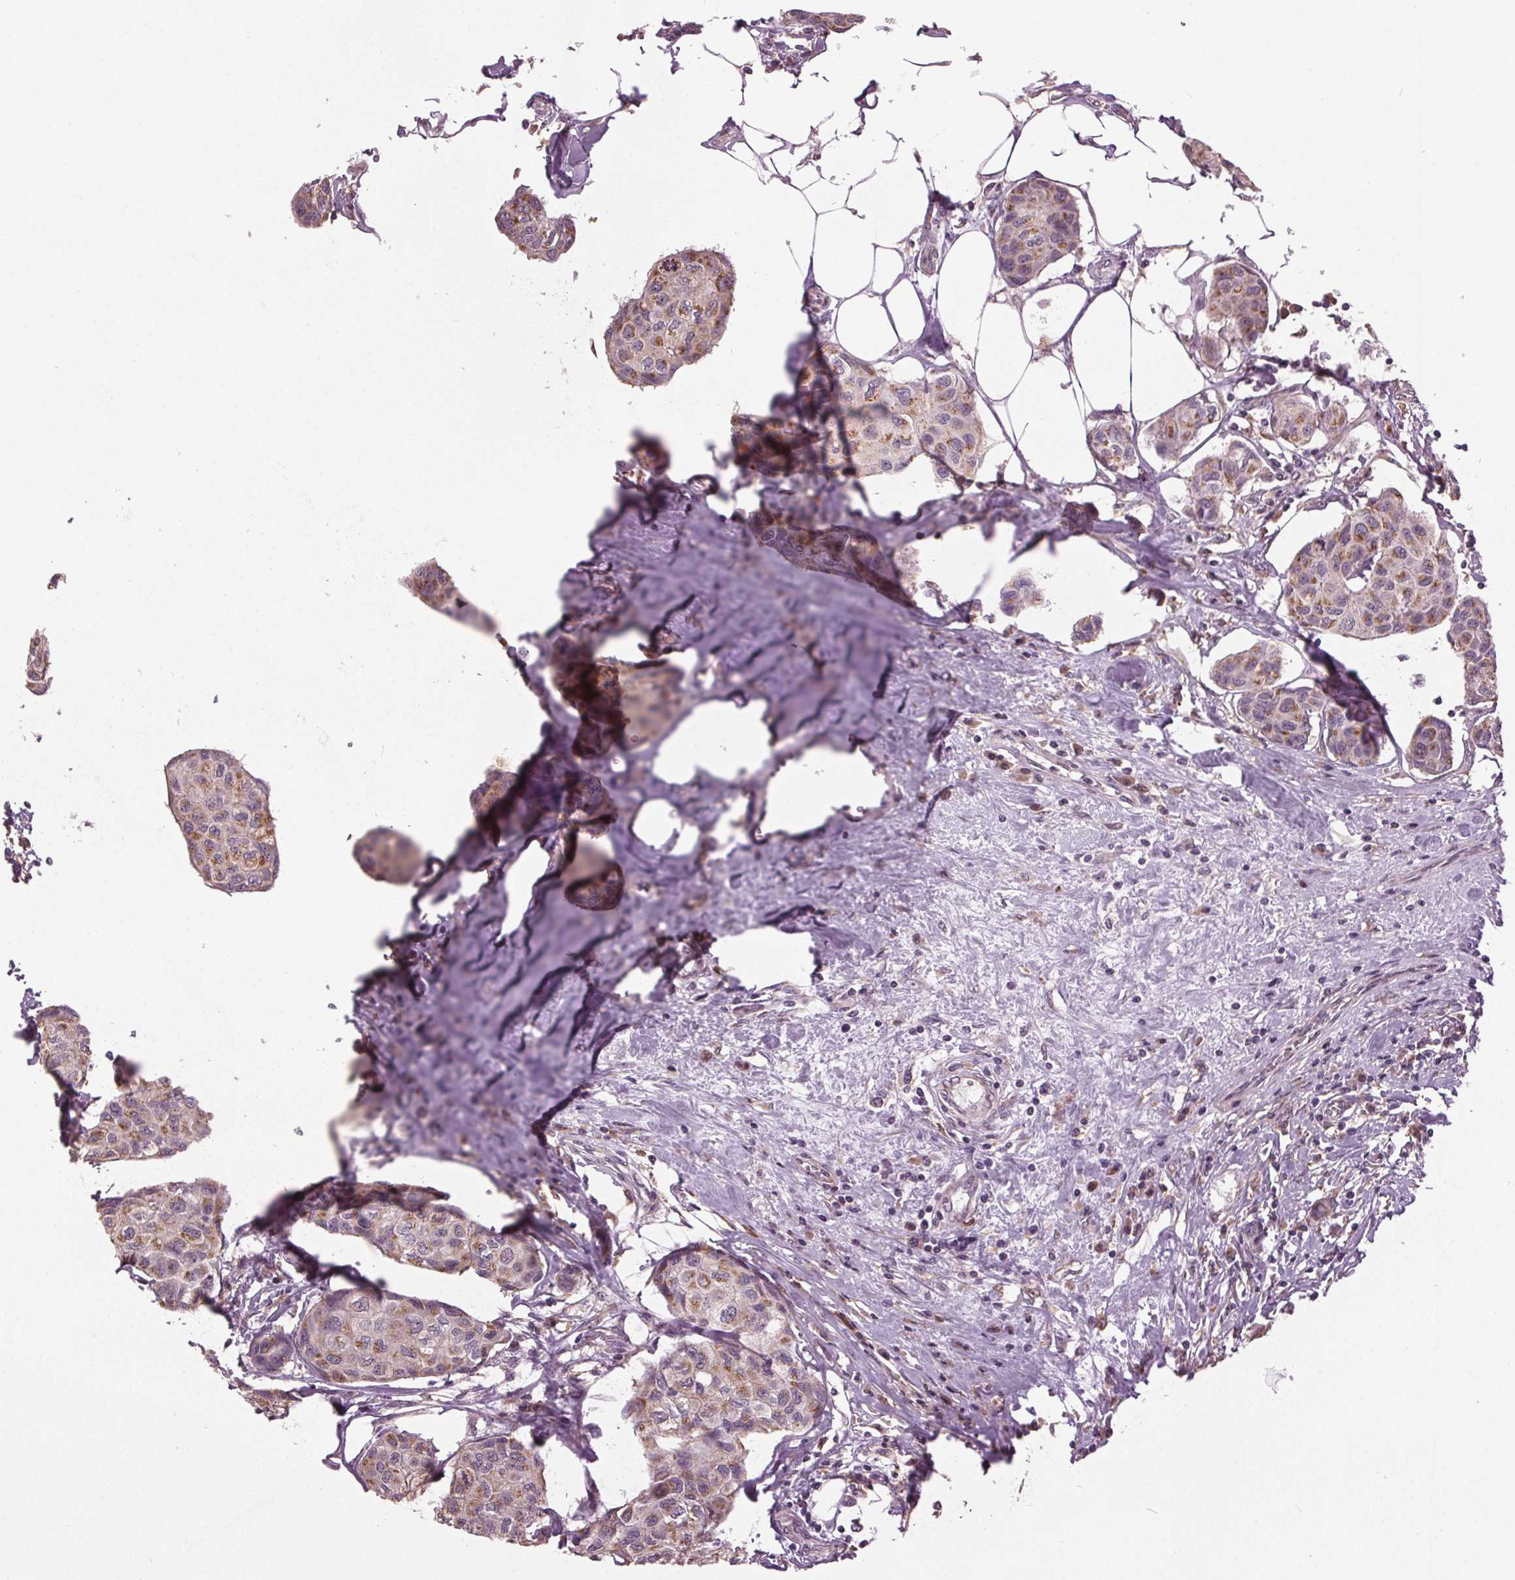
{"staining": {"intensity": "weak", "quantity": ">75%", "location": "cytoplasmic/membranous"}, "tissue": "breast cancer", "cell_type": "Tumor cells", "image_type": "cancer", "snomed": [{"axis": "morphology", "description": "Duct carcinoma"}, {"axis": "topography", "description": "Breast"}], "caption": "DAB immunohistochemical staining of breast cancer (invasive ductal carcinoma) reveals weak cytoplasmic/membranous protein positivity in about >75% of tumor cells.", "gene": "BSDC1", "patient": {"sex": "female", "age": 80}}